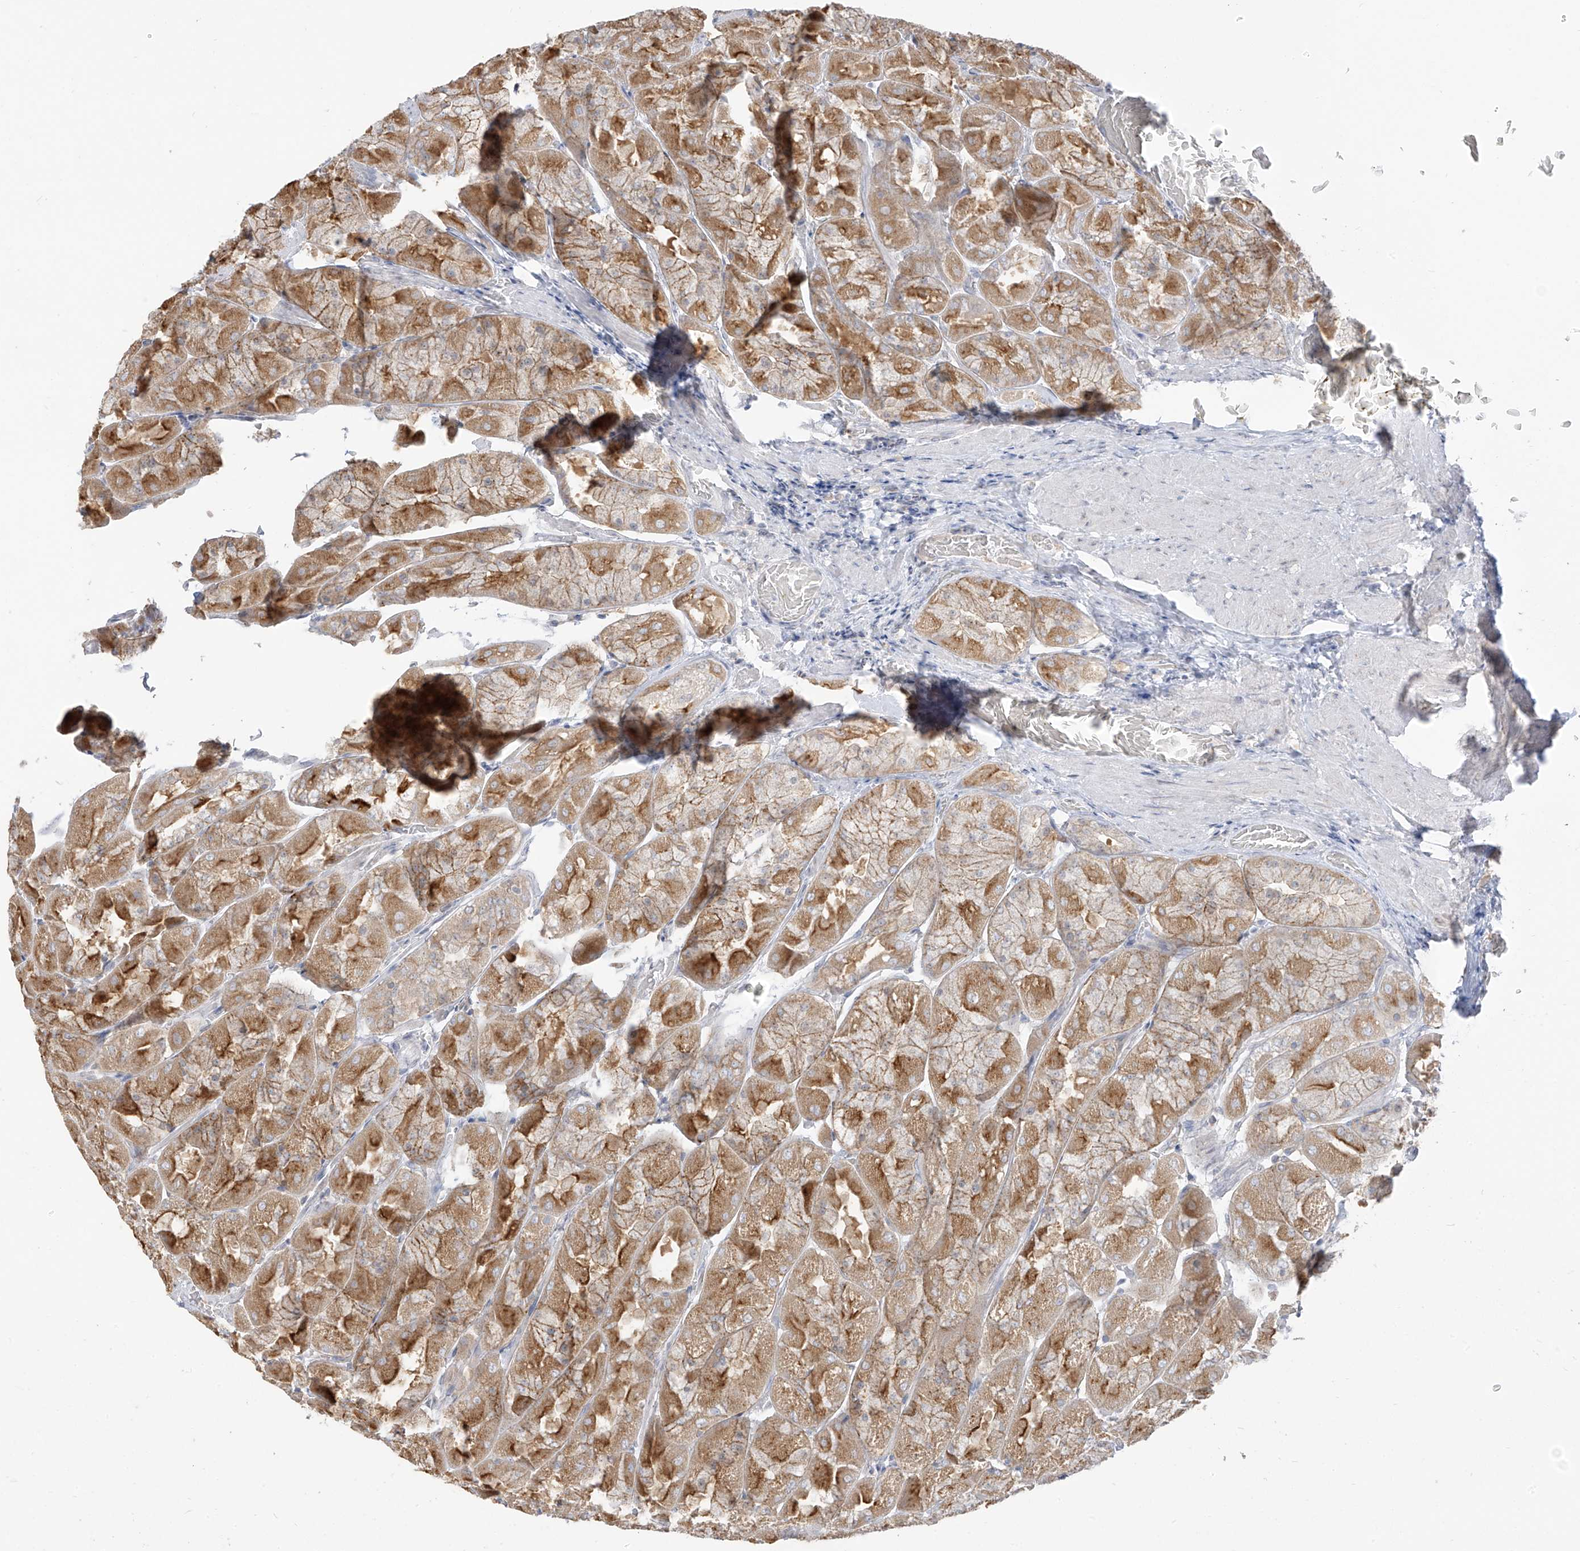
{"staining": {"intensity": "moderate", "quantity": "25%-75%", "location": "cytoplasmic/membranous"}, "tissue": "stomach", "cell_type": "Glandular cells", "image_type": "normal", "snomed": [{"axis": "morphology", "description": "Normal tissue, NOS"}, {"axis": "topography", "description": "Stomach"}], "caption": "Immunohistochemistry image of unremarkable stomach: human stomach stained using immunohistochemistry (IHC) shows medium levels of moderate protein expression localized specifically in the cytoplasmic/membranous of glandular cells, appearing as a cytoplasmic/membranous brown color.", "gene": "C2orf42", "patient": {"sex": "female", "age": 61}}